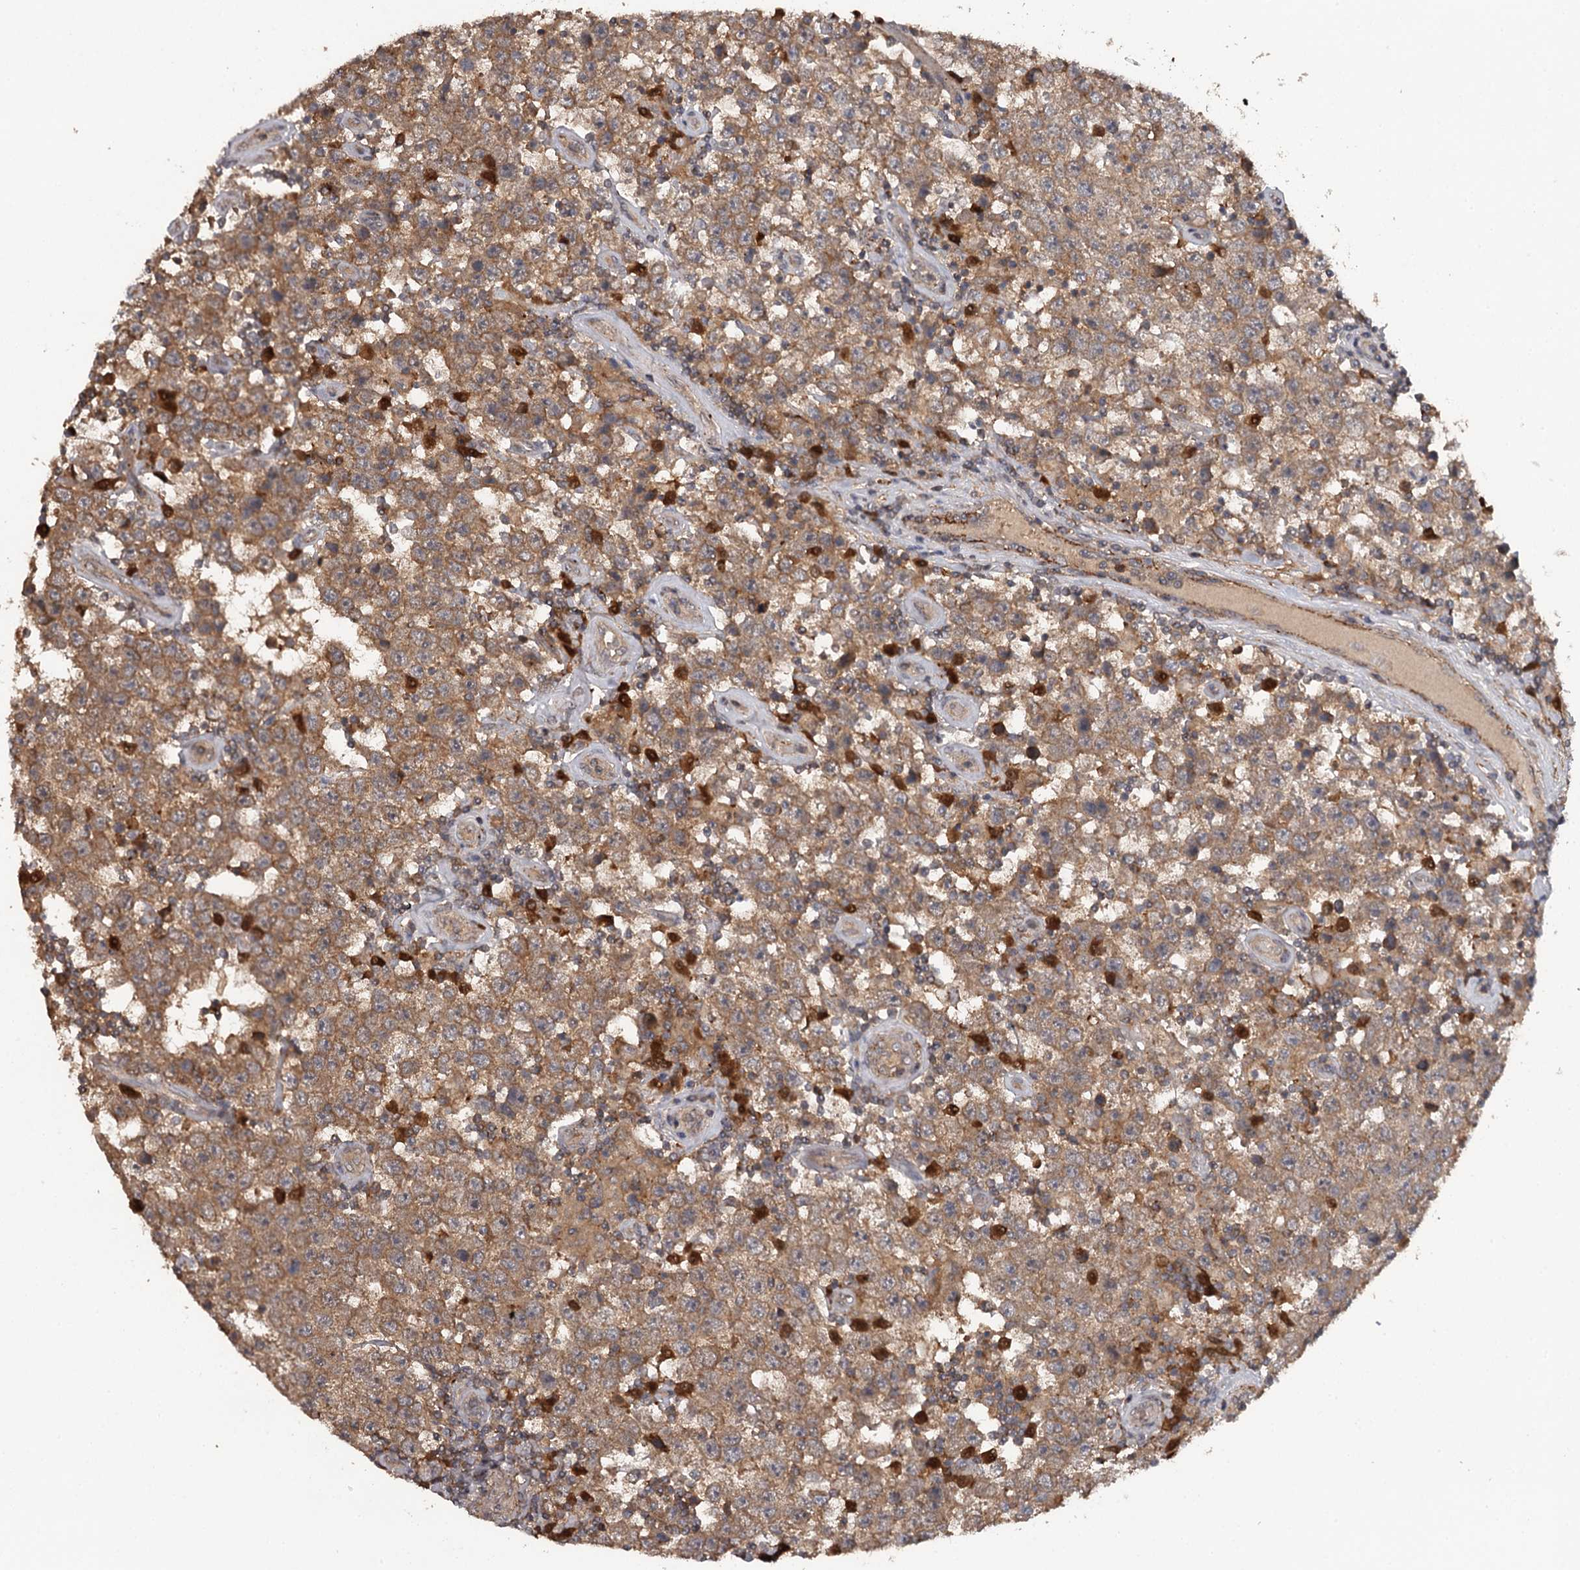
{"staining": {"intensity": "moderate", "quantity": ">75%", "location": "cytoplasmic/membranous"}, "tissue": "testis cancer", "cell_type": "Tumor cells", "image_type": "cancer", "snomed": [{"axis": "morphology", "description": "Normal tissue, NOS"}, {"axis": "morphology", "description": "Urothelial carcinoma, High grade"}, {"axis": "morphology", "description": "Seminoma, NOS"}, {"axis": "morphology", "description": "Carcinoma, Embryonal, NOS"}, {"axis": "topography", "description": "Urinary bladder"}, {"axis": "topography", "description": "Testis"}], "caption": "Moderate cytoplasmic/membranous positivity for a protein is present in about >75% of tumor cells of testis cancer using IHC.", "gene": "TTC12", "patient": {"sex": "male", "age": 41}}